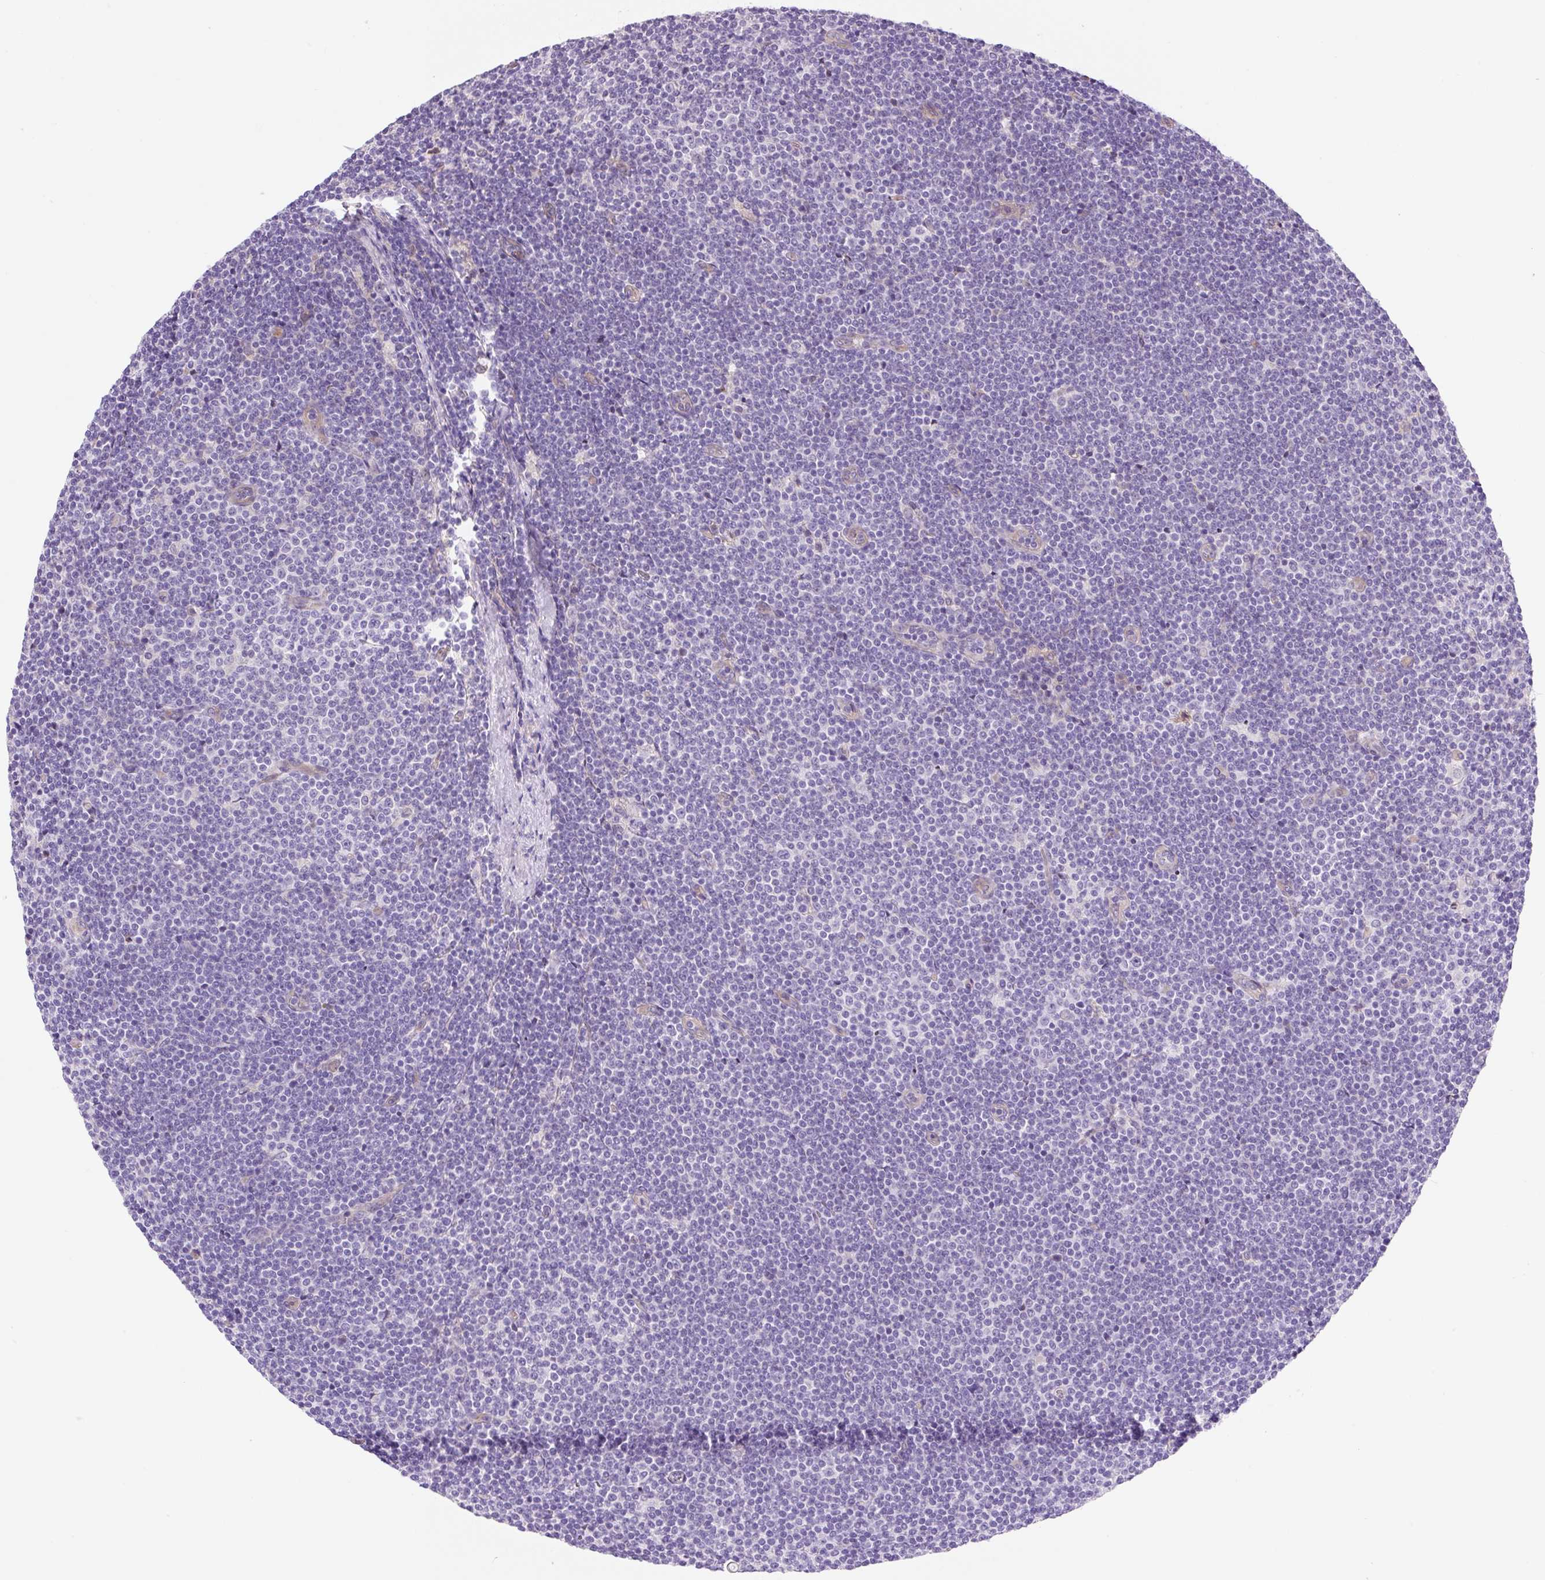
{"staining": {"intensity": "negative", "quantity": "none", "location": "none"}, "tissue": "lymphoma", "cell_type": "Tumor cells", "image_type": "cancer", "snomed": [{"axis": "morphology", "description": "Malignant lymphoma, non-Hodgkin's type, Low grade"}, {"axis": "topography", "description": "Lymph node"}], "caption": "Tumor cells show no significant positivity in lymphoma. (DAB immunohistochemistry, high magnification).", "gene": "ZNF121", "patient": {"sex": "male", "age": 48}}